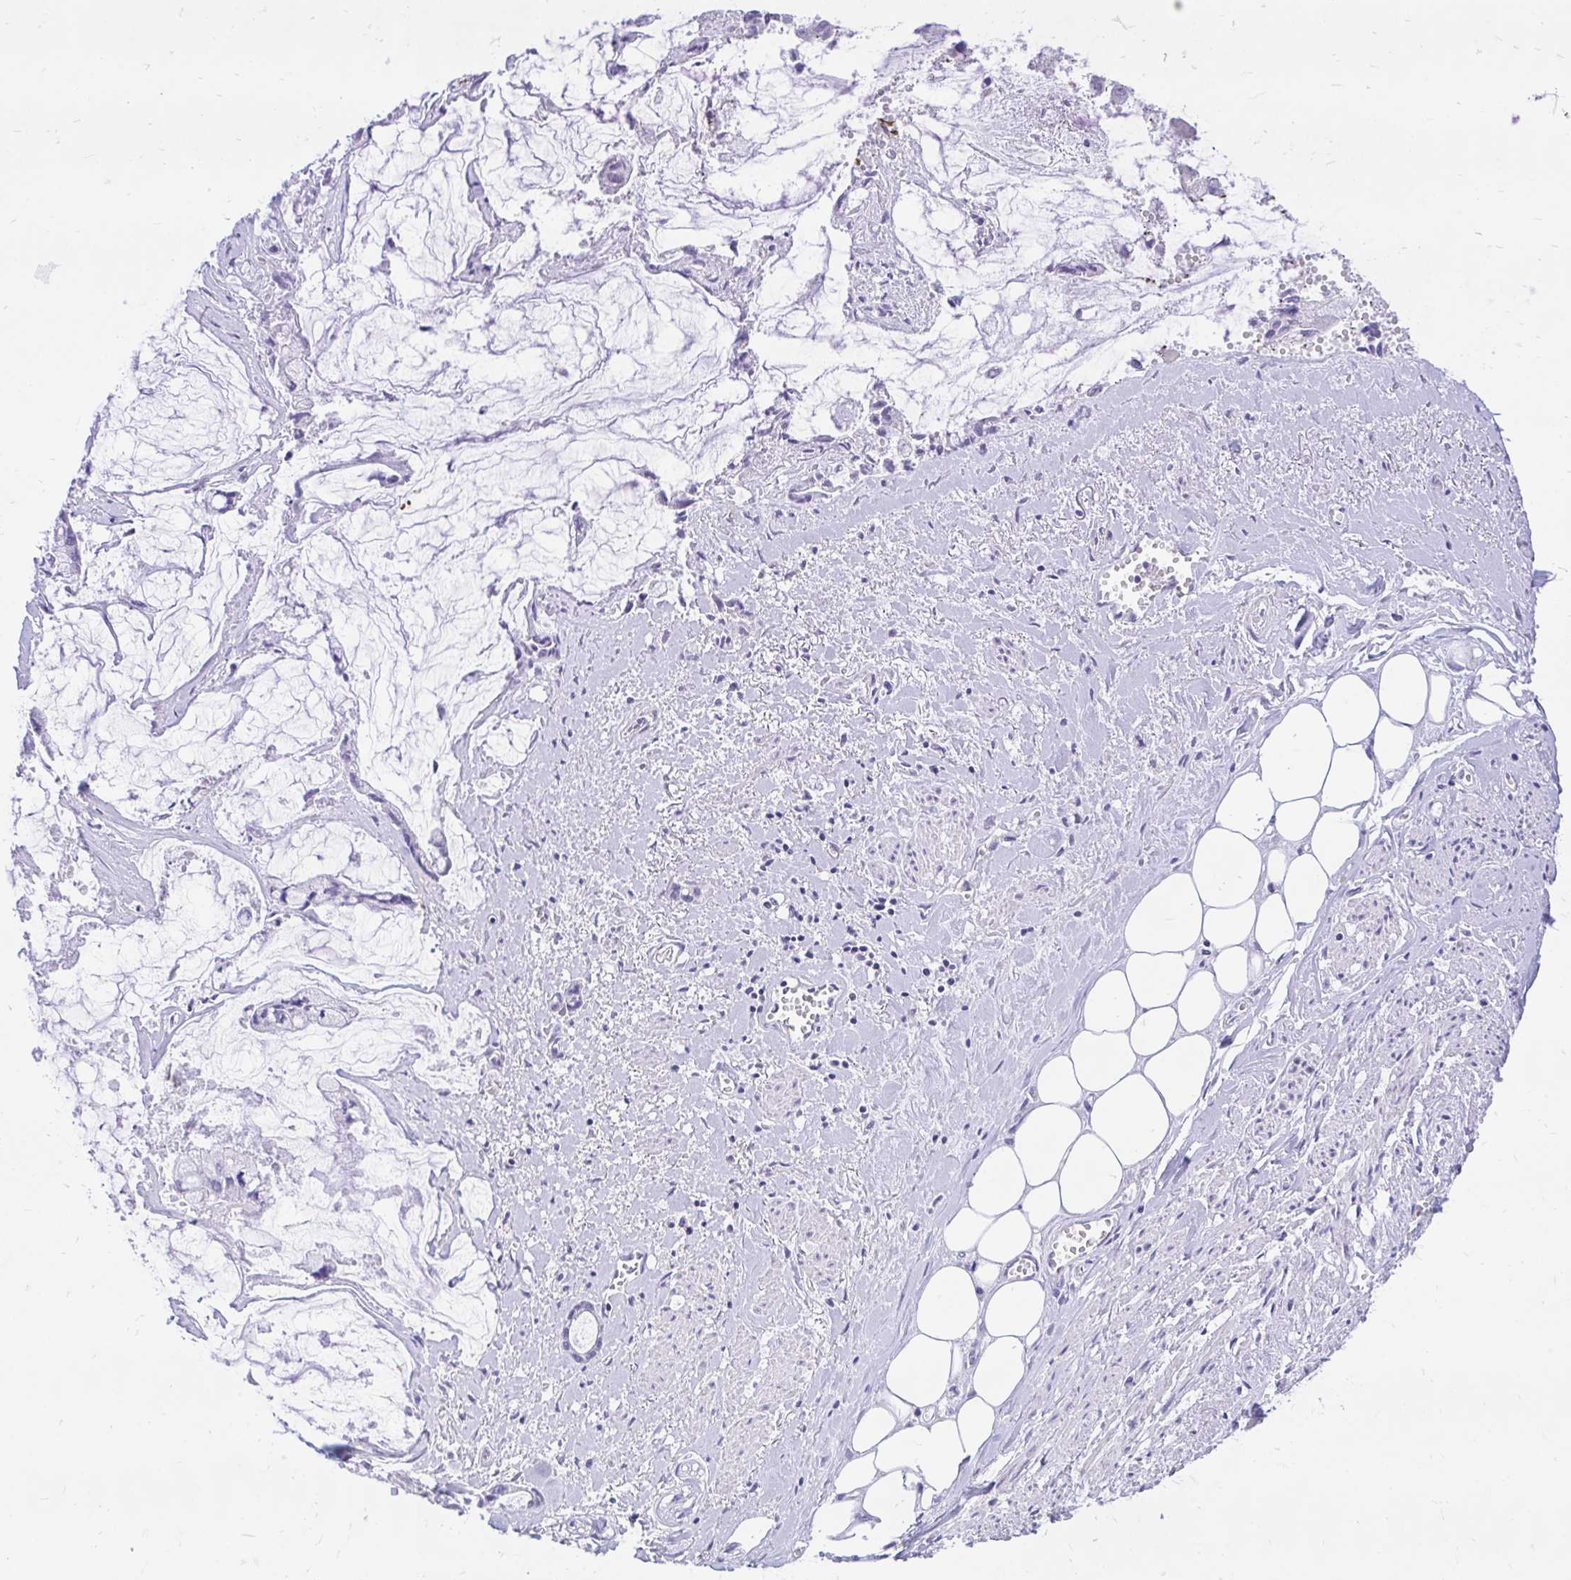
{"staining": {"intensity": "negative", "quantity": "none", "location": "none"}, "tissue": "ovarian cancer", "cell_type": "Tumor cells", "image_type": "cancer", "snomed": [{"axis": "morphology", "description": "Cystadenocarcinoma, mucinous, NOS"}, {"axis": "topography", "description": "Ovary"}], "caption": "DAB (3,3'-diaminobenzidine) immunohistochemical staining of human ovarian cancer shows no significant expression in tumor cells.", "gene": "CXCL8", "patient": {"sex": "female", "age": 90}}